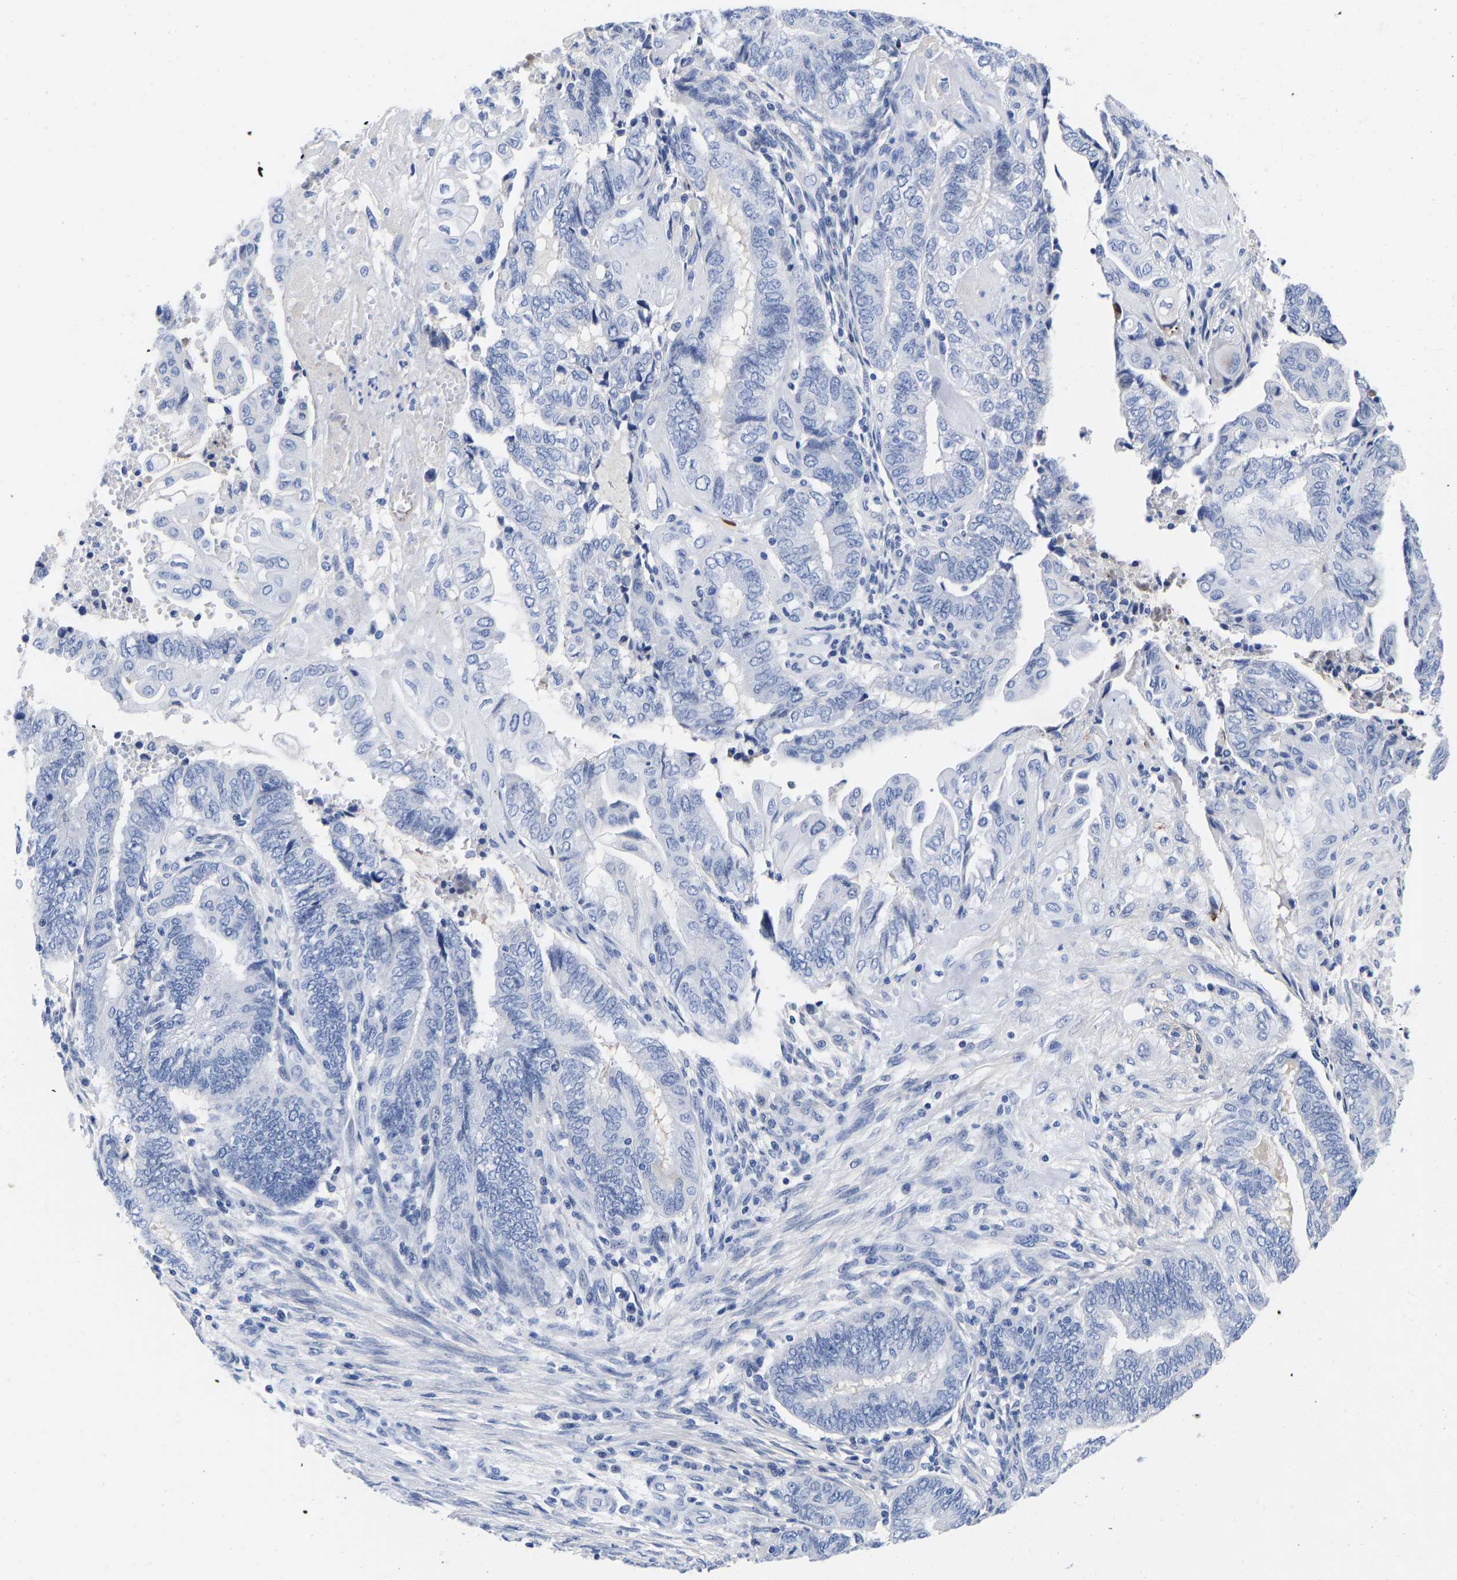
{"staining": {"intensity": "negative", "quantity": "none", "location": "none"}, "tissue": "endometrial cancer", "cell_type": "Tumor cells", "image_type": "cancer", "snomed": [{"axis": "morphology", "description": "Adenocarcinoma, NOS"}, {"axis": "topography", "description": "Uterus"}, {"axis": "topography", "description": "Endometrium"}], "caption": "This is a image of IHC staining of endometrial adenocarcinoma, which shows no staining in tumor cells.", "gene": "GPA33", "patient": {"sex": "female", "age": 70}}